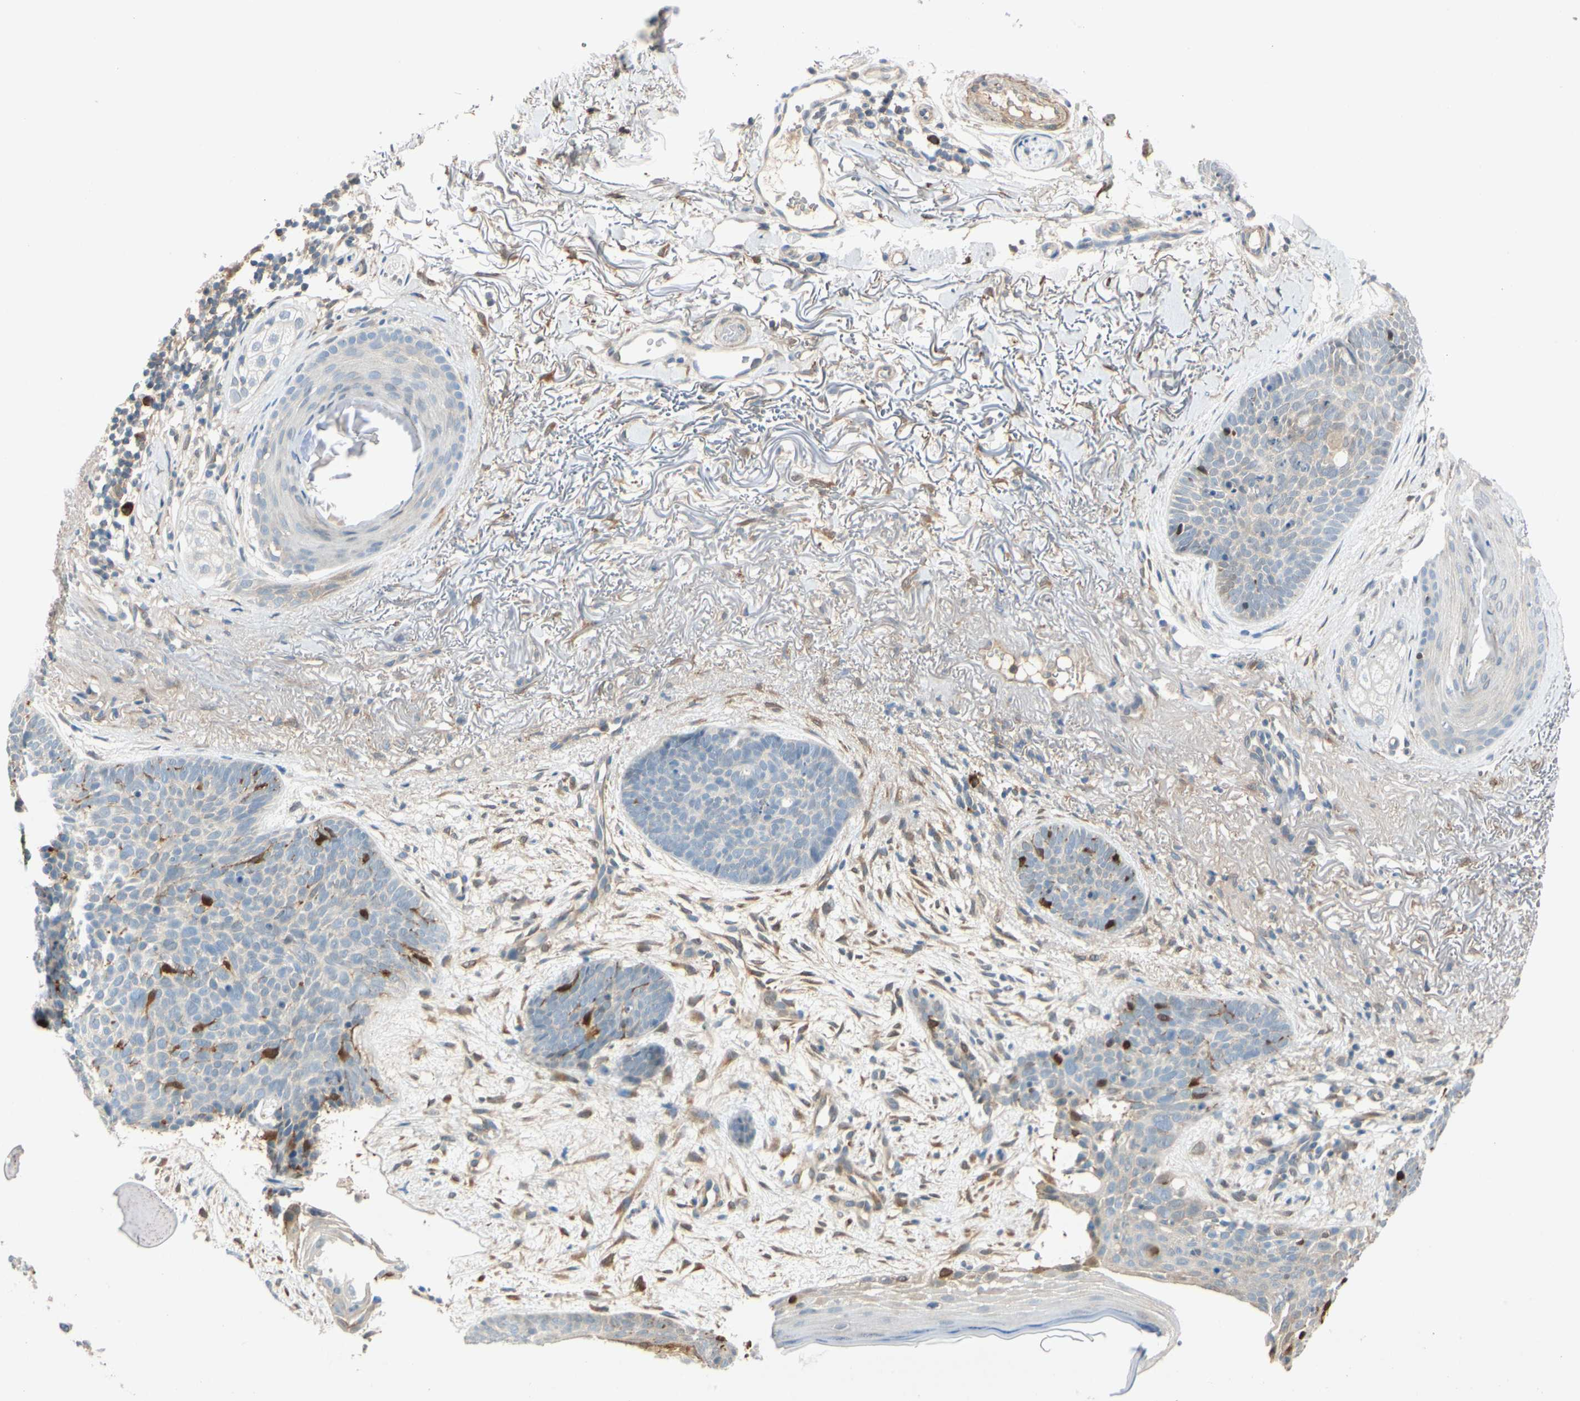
{"staining": {"intensity": "weak", "quantity": "<25%", "location": "cytoplasmic/membranous"}, "tissue": "skin cancer", "cell_type": "Tumor cells", "image_type": "cancer", "snomed": [{"axis": "morphology", "description": "Normal tissue, NOS"}, {"axis": "morphology", "description": "Basal cell carcinoma"}, {"axis": "topography", "description": "Skin"}], "caption": "Immunohistochemical staining of basal cell carcinoma (skin) reveals no significant positivity in tumor cells. (Brightfield microscopy of DAB (3,3'-diaminobenzidine) immunohistochemistry at high magnification).", "gene": "WIPI1", "patient": {"sex": "female", "age": 70}}